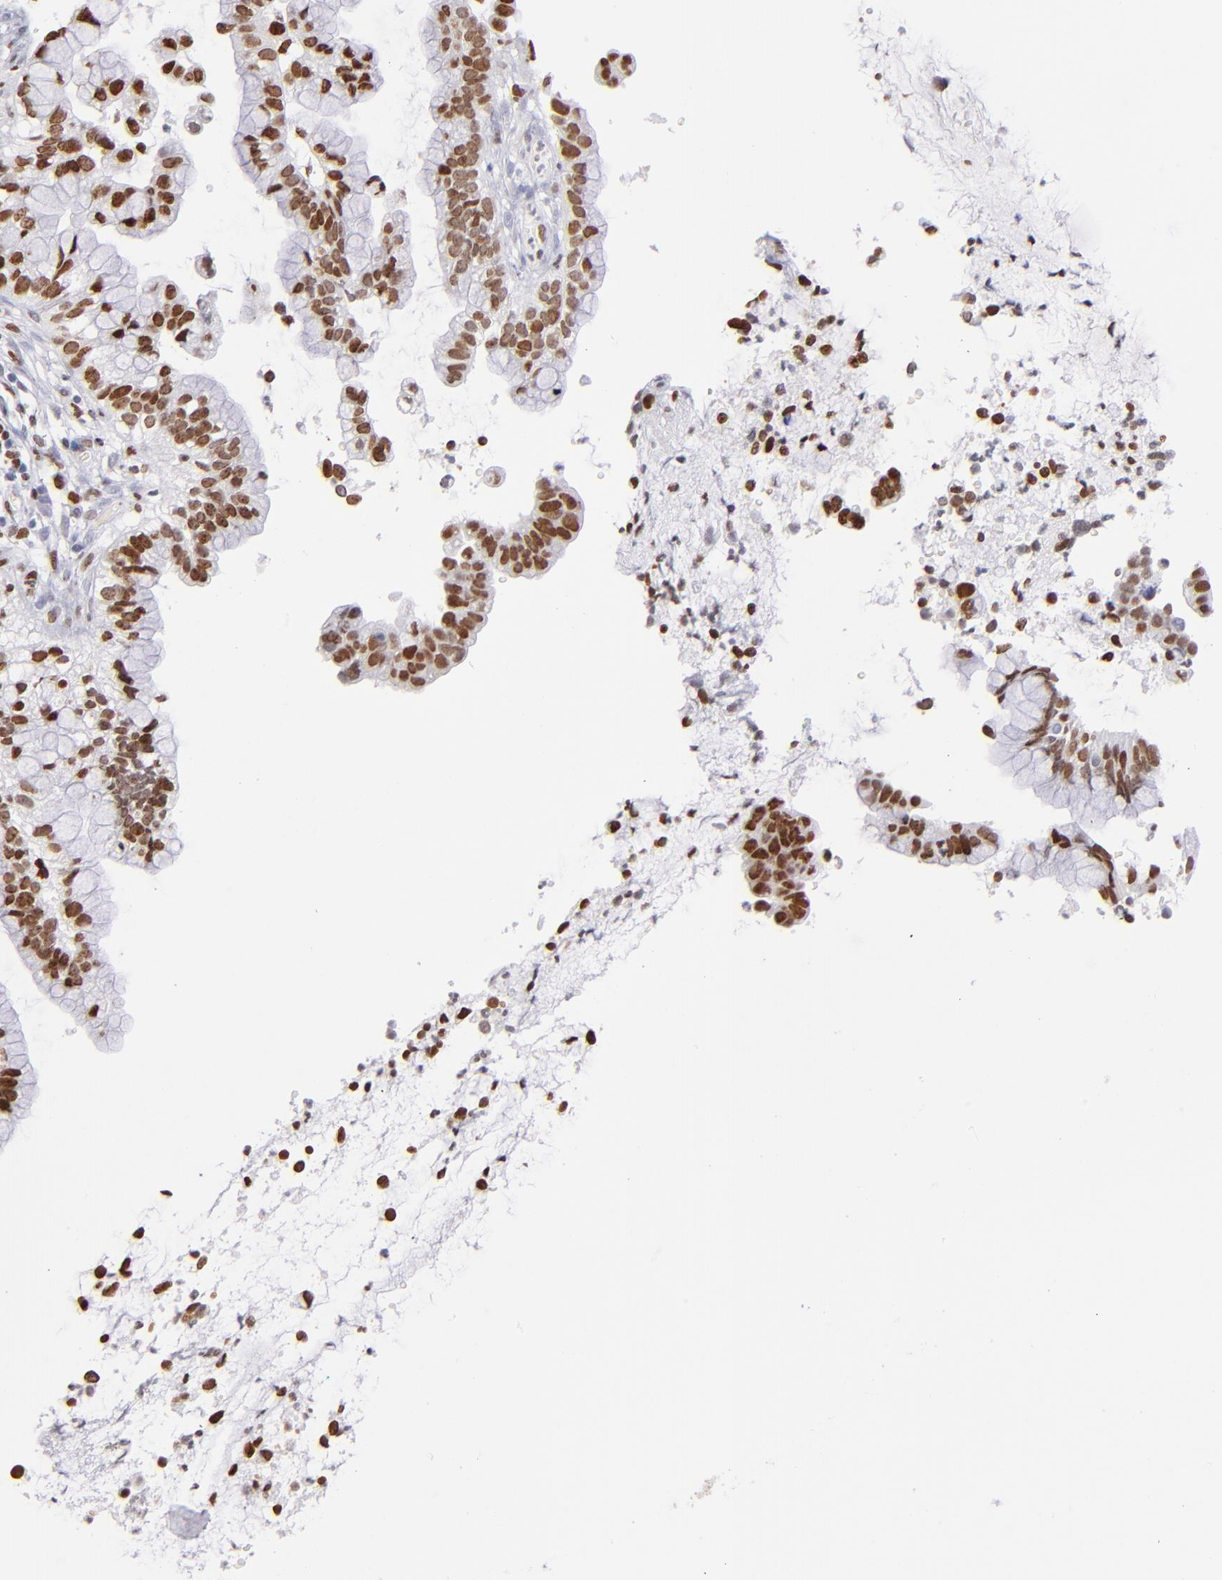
{"staining": {"intensity": "strong", "quantity": ">75%", "location": "nuclear"}, "tissue": "cervical cancer", "cell_type": "Tumor cells", "image_type": "cancer", "snomed": [{"axis": "morphology", "description": "Adenocarcinoma, NOS"}, {"axis": "topography", "description": "Cervix"}], "caption": "Human cervical cancer stained with a brown dye reveals strong nuclear positive expression in about >75% of tumor cells.", "gene": "POLA1", "patient": {"sex": "female", "age": 44}}